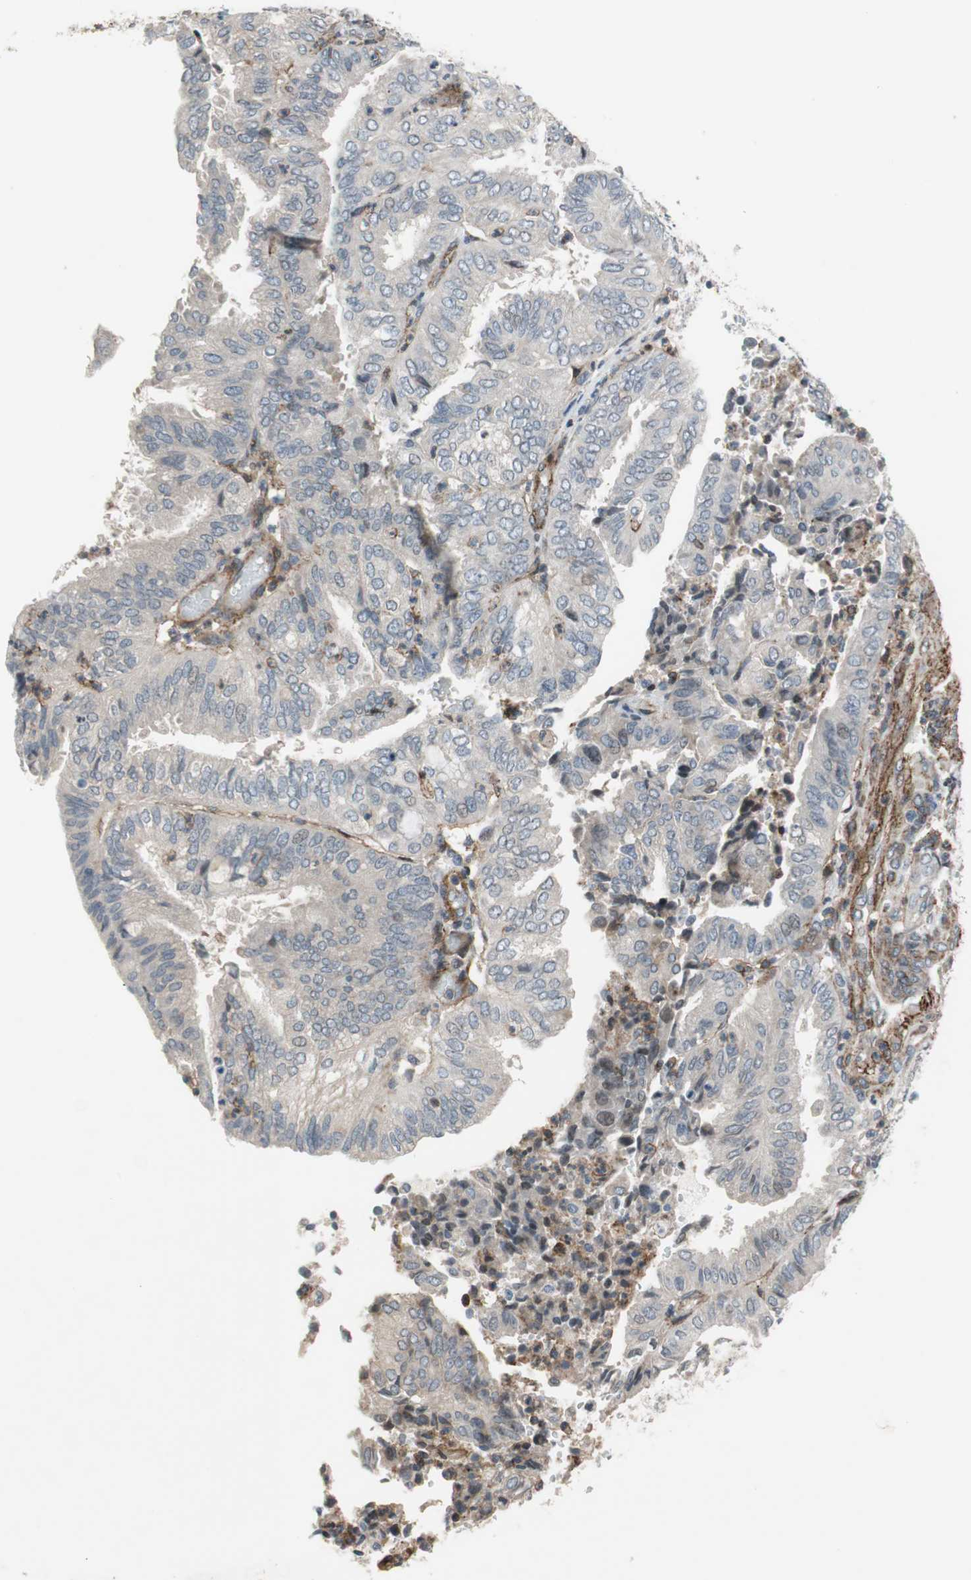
{"staining": {"intensity": "weak", "quantity": "<25%", "location": "cytoplasmic/membranous"}, "tissue": "endometrial cancer", "cell_type": "Tumor cells", "image_type": "cancer", "snomed": [{"axis": "morphology", "description": "Adenocarcinoma, NOS"}, {"axis": "topography", "description": "Uterus"}], "caption": "Tumor cells show no significant staining in endometrial adenocarcinoma. The staining was performed using DAB (3,3'-diaminobenzidine) to visualize the protein expression in brown, while the nuclei were stained in blue with hematoxylin (Magnification: 20x).", "gene": "GRHL1", "patient": {"sex": "female", "age": 60}}